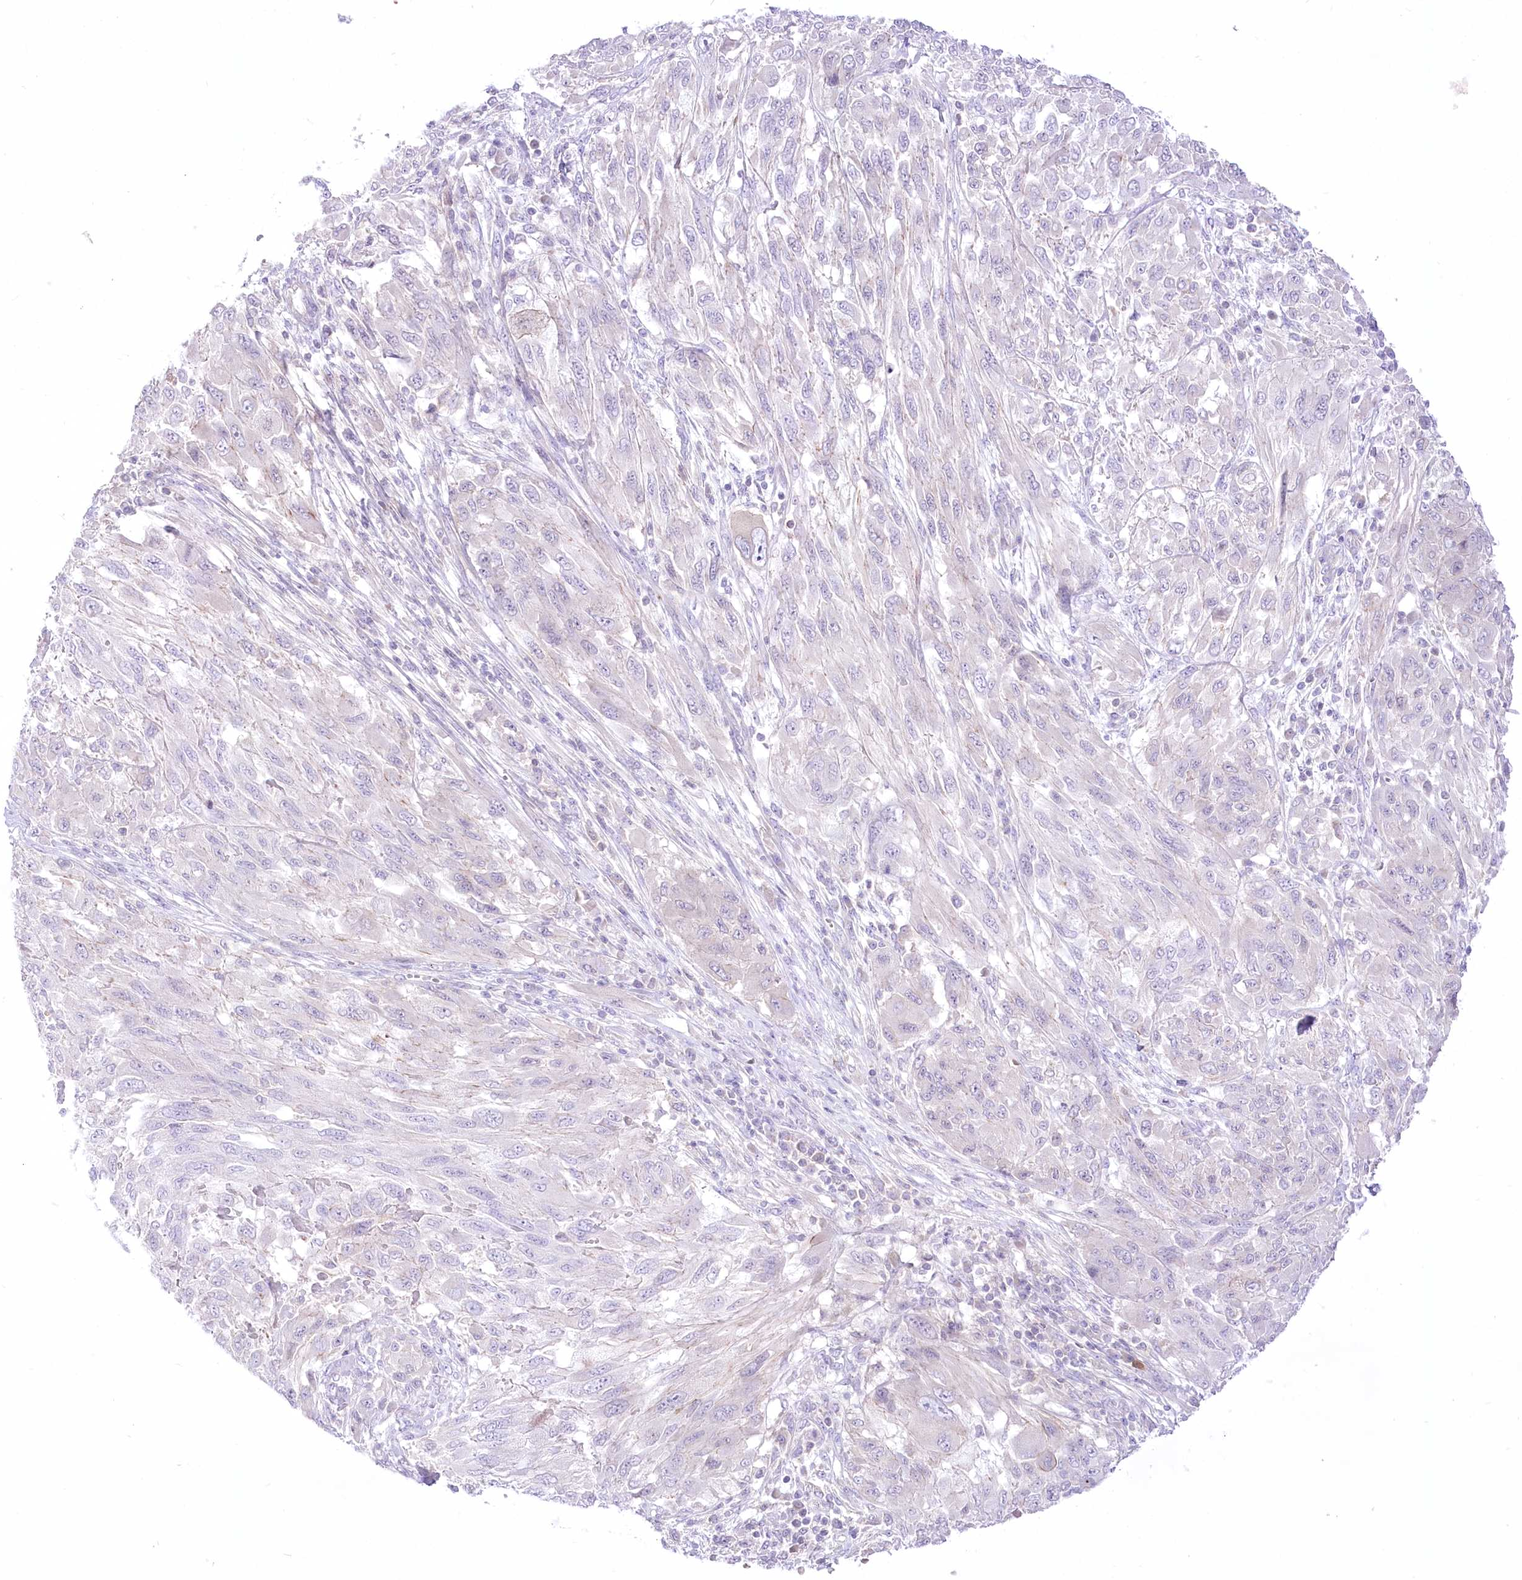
{"staining": {"intensity": "negative", "quantity": "none", "location": "none"}, "tissue": "melanoma", "cell_type": "Tumor cells", "image_type": "cancer", "snomed": [{"axis": "morphology", "description": "Malignant melanoma, NOS"}, {"axis": "topography", "description": "Skin"}], "caption": "Immunohistochemistry (IHC) image of human melanoma stained for a protein (brown), which reveals no expression in tumor cells.", "gene": "HELT", "patient": {"sex": "female", "age": 91}}